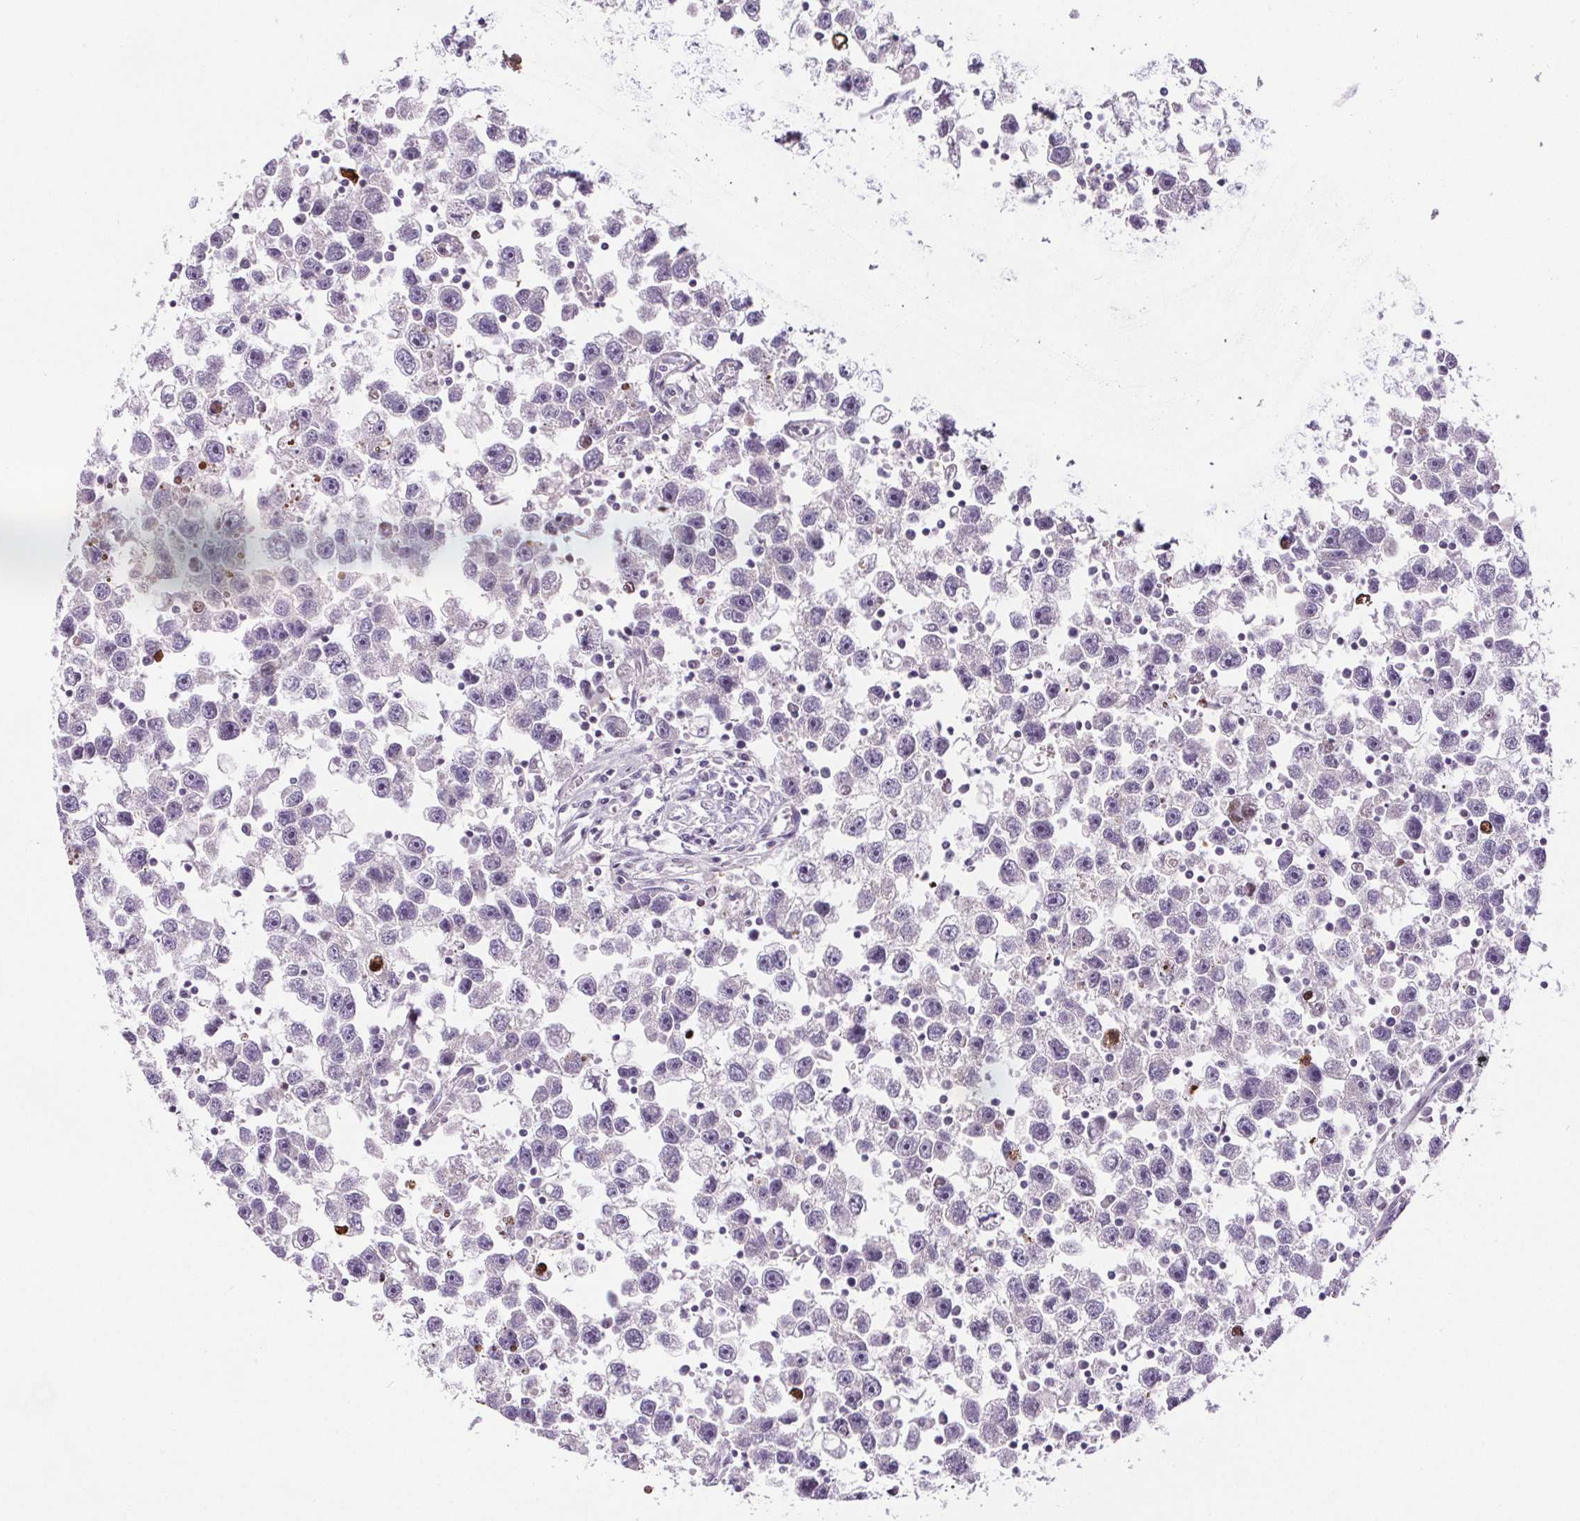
{"staining": {"intensity": "negative", "quantity": "none", "location": "none"}, "tissue": "testis cancer", "cell_type": "Tumor cells", "image_type": "cancer", "snomed": [{"axis": "morphology", "description": "Seminoma, NOS"}, {"axis": "topography", "description": "Testis"}], "caption": "An image of human testis cancer (seminoma) is negative for staining in tumor cells. (IHC, brightfield microscopy, high magnification).", "gene": "SUCLA2", "patient": {"sex": "male", "age": 30}}